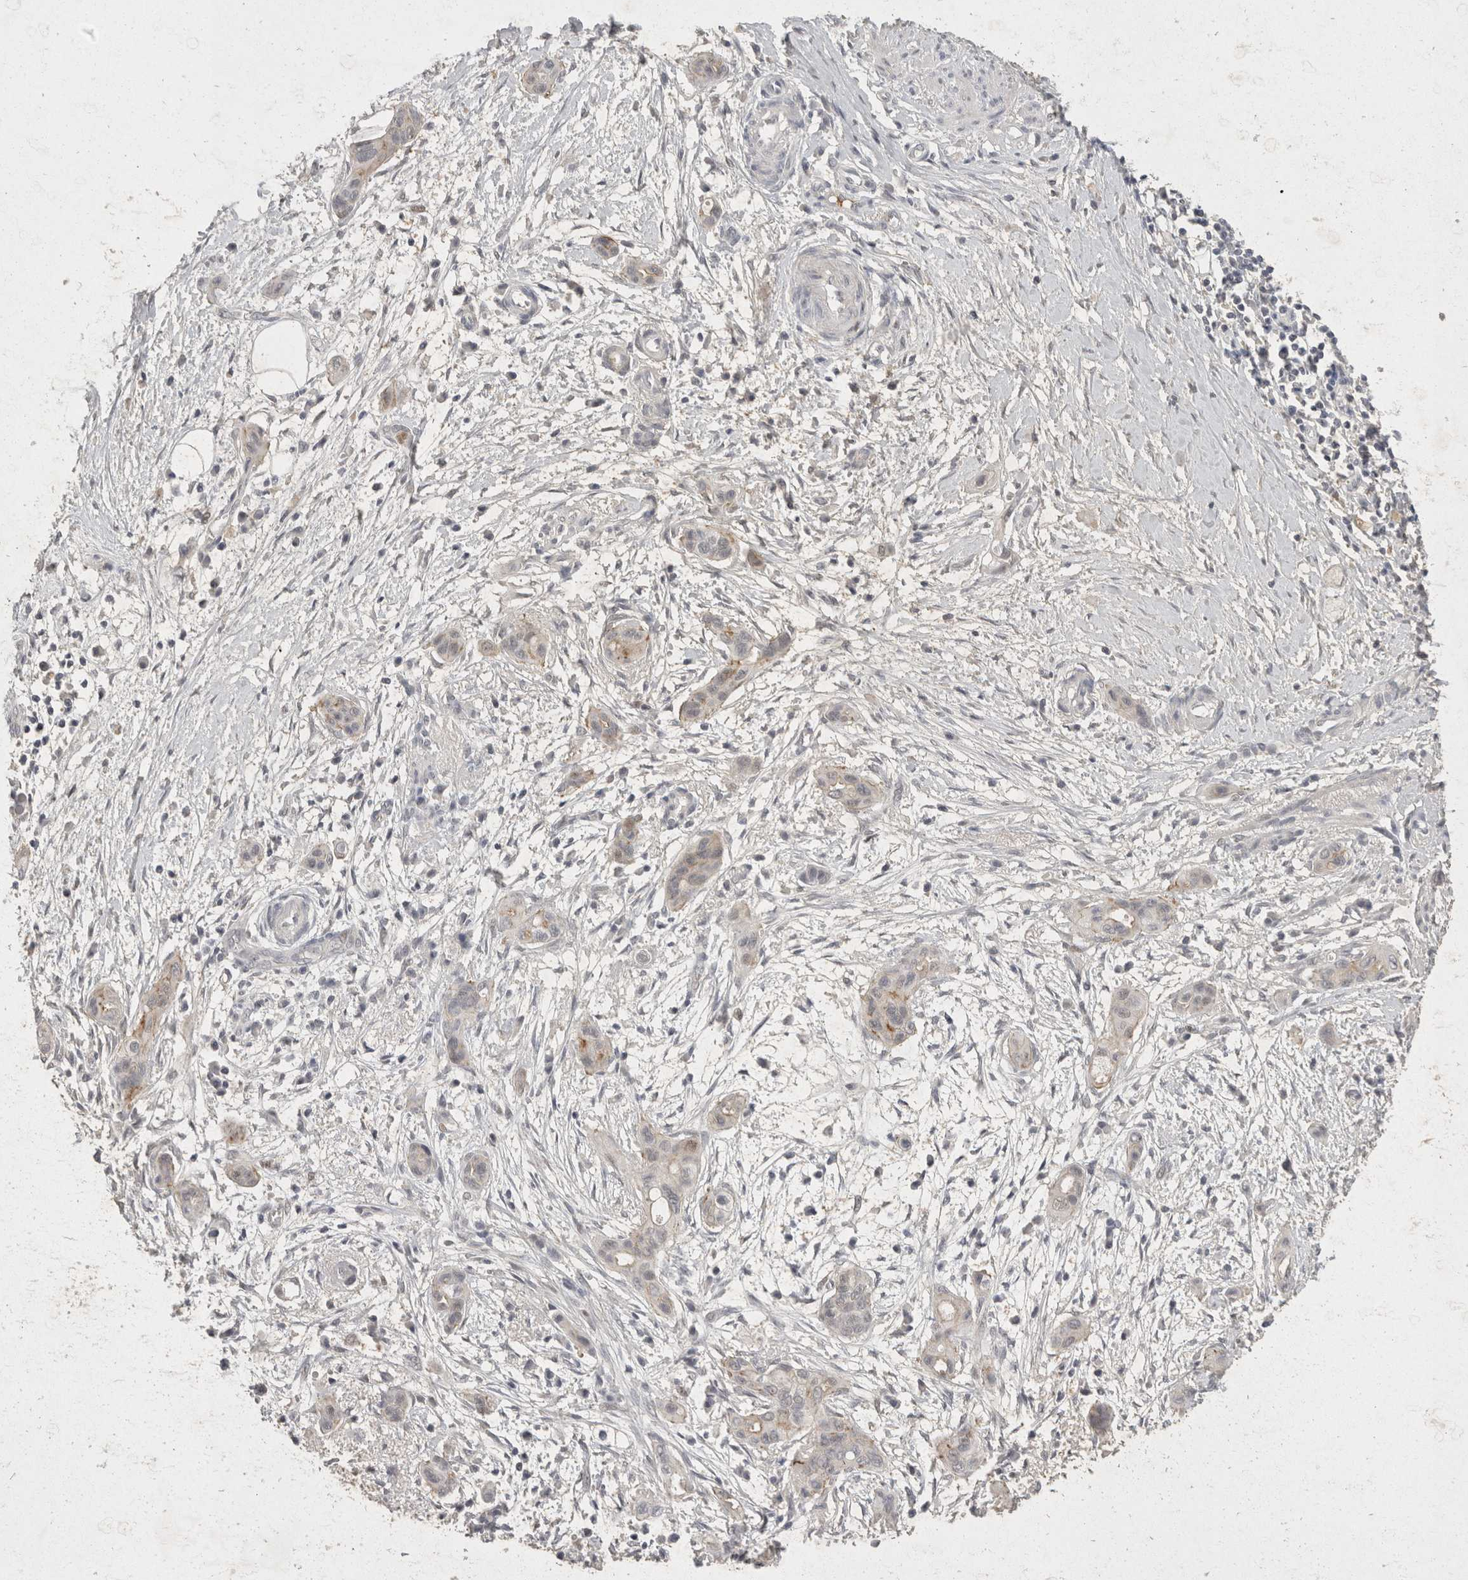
{"staining": {"intensity": "negative", "quantity": "none", "location": "none"}, "tissue": "pancreatic cancer", "cell_type": "Tumor cells", "image_type": "cancer", "snomed": [{"axis": "morphology", "description": "Adenocarcinoma, NOS"}, {"axis": "topography", "description": "Pancreas"}], "caption": "Immunohistochemistry (IHC) histopathology image of human adenocarcinoma (pancreatic) stained for a protein (brown), which exhibits no staining in tumor cells.", "gene": "TOM1L2", "patient": {"sex": "male", "age": 59}}